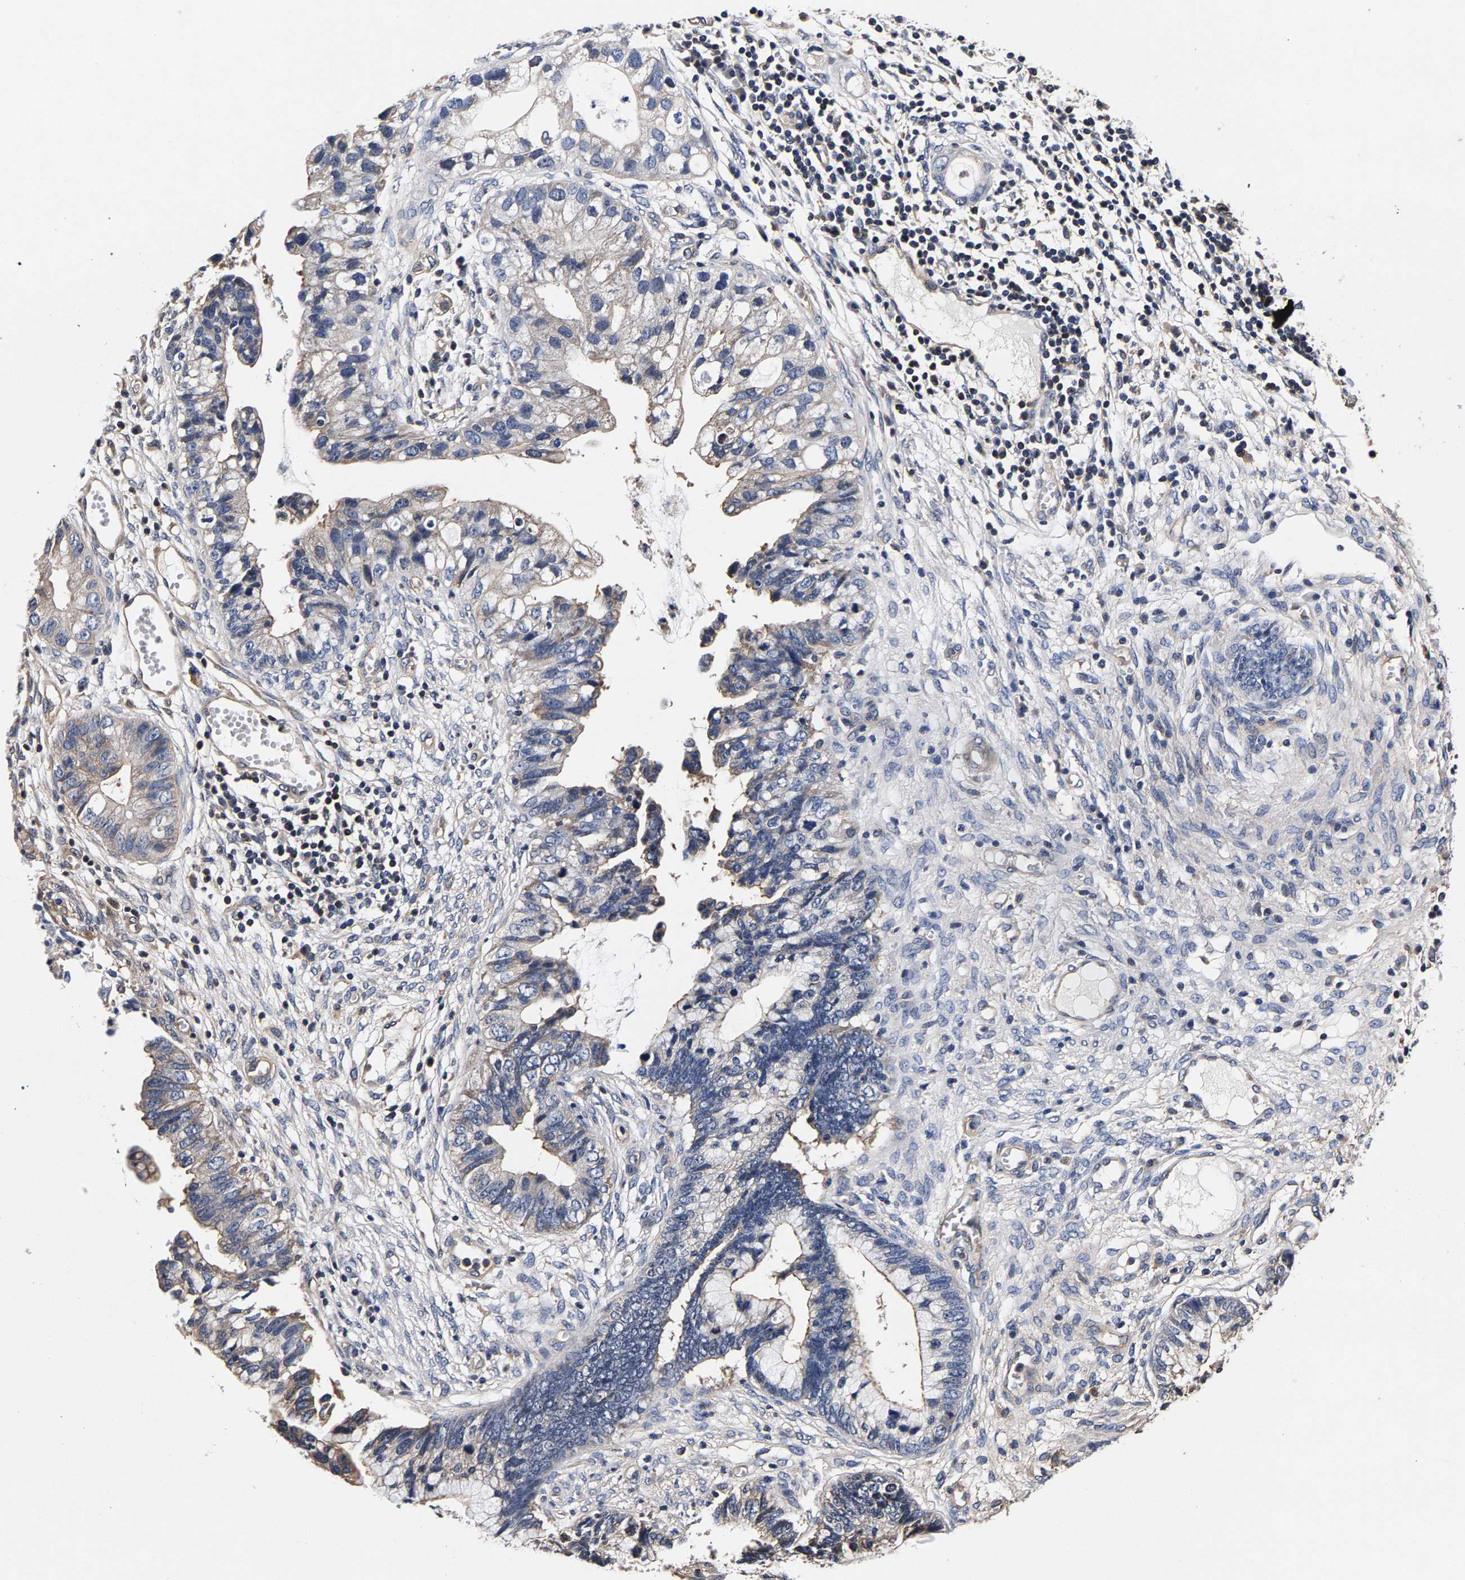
{"staining": {"intensity": "weak", "quantity": "25%-75%", "location": "cytoplasmic/membranous"}, "tissue": "cervical cancer", "cell_type": "Tumor cells", "image_type": "cancer", "snomed": [{"axis": "morphology", "description": "Adenocarcinoma, NOS"}, {"axis": "topography", "description": "Cervix"}], "caption": "Adenocarcinoma (cervical) stained with IHC exhibits weak cytoplasmic/membranous staining in about 25%-75% of tumor cells.", "gene": "MARCHF7", "patient": {"sex": "female", "age": 44}}